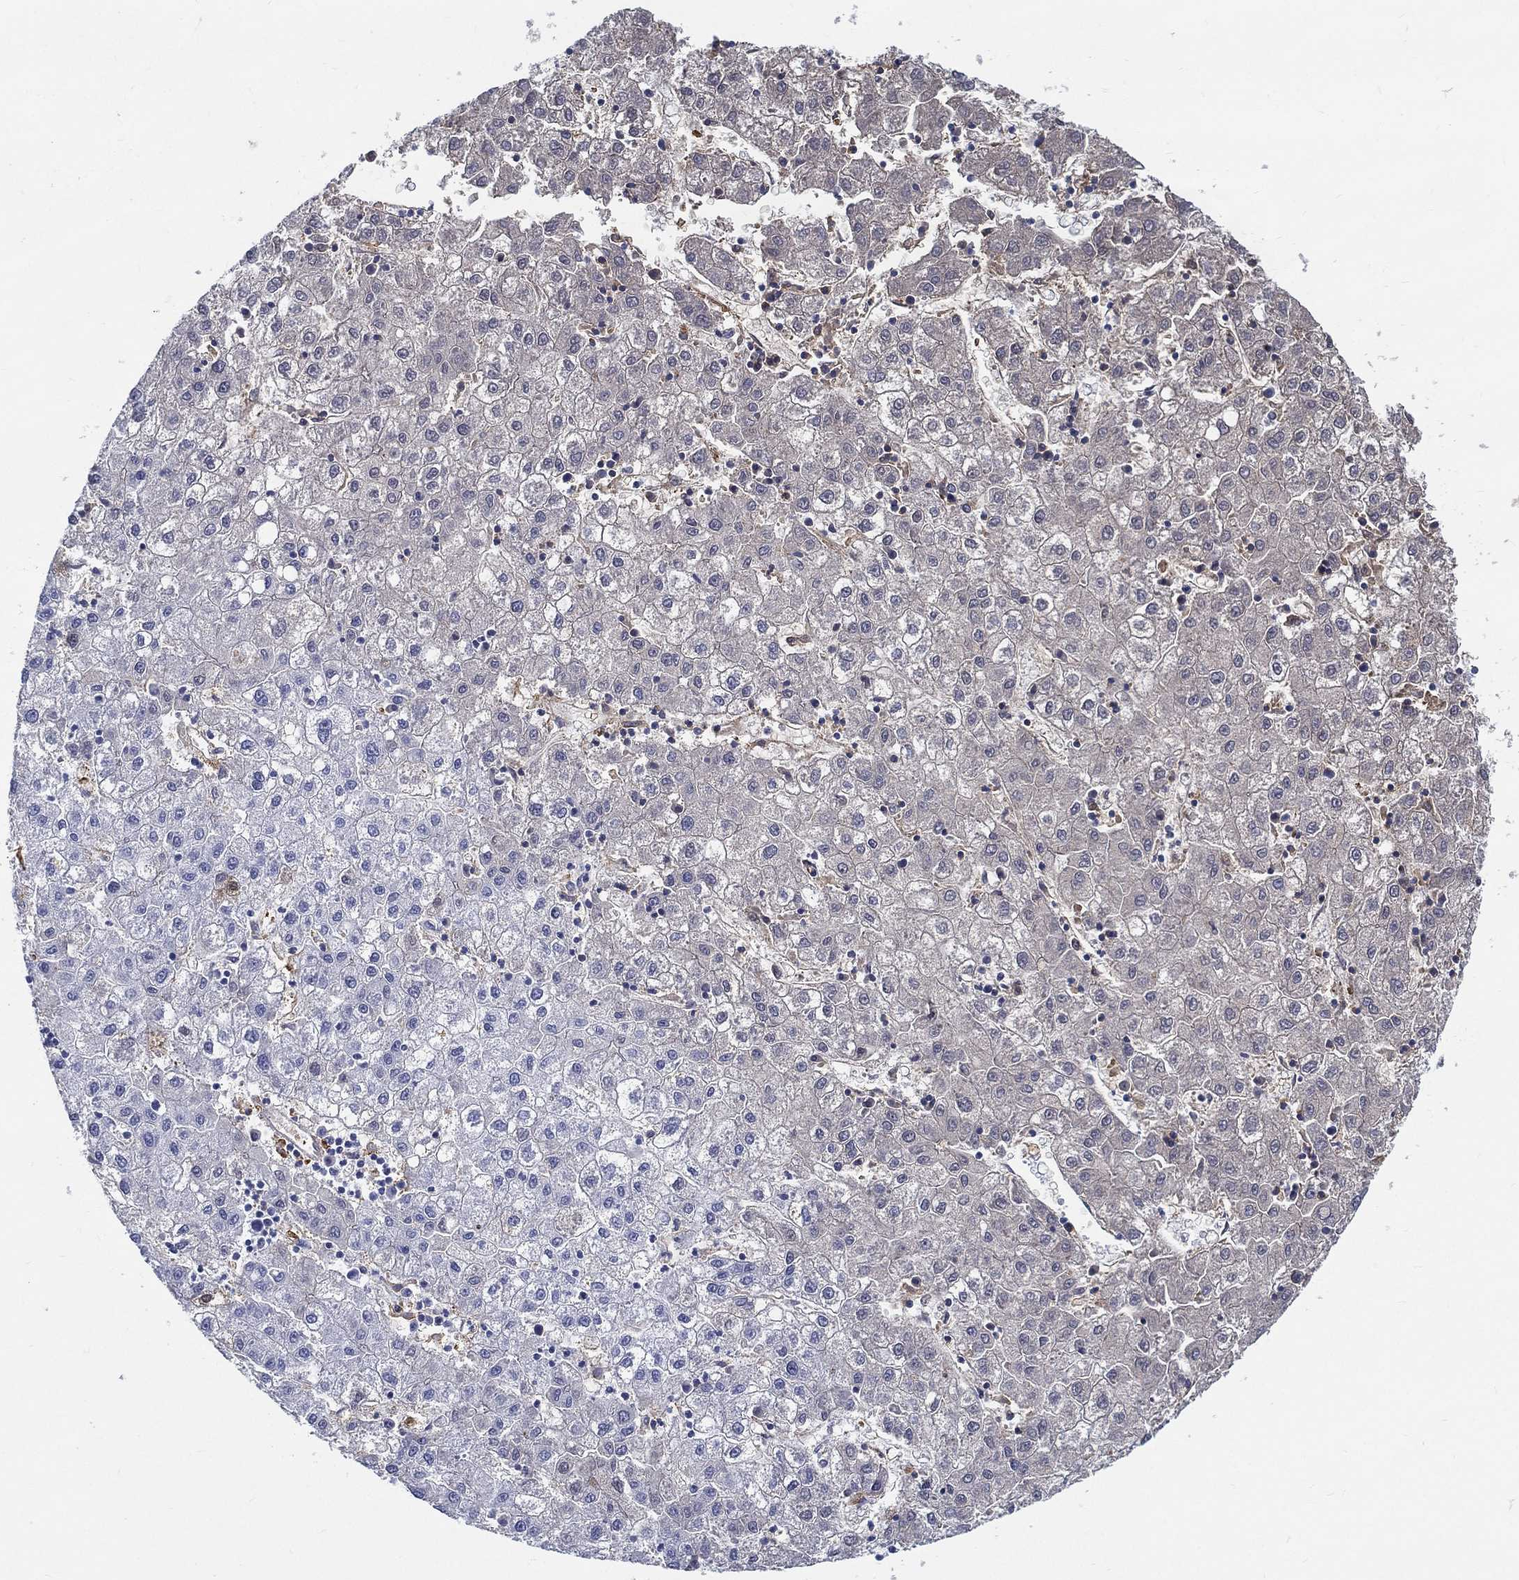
{"staining": {"intensity": "negative", "quantity": "none", "location": "none"}, "tissue": "liver cancer", "cell_type": "Tumor cells", "image_type": "cancer", "snomed": [{"axis": "morphology", "description": "Carcinoma, Hepatocellular, NOS"}, {"axis": "topography", "description": "Liver"}], "caption": "Immunohistochemistry of hepatocellular carcinoma (liver) exhibits no expression in tumor cells. (DAB immunohistochemistry (IHC), high magnification).", "gene": "IFNB1", "patient": {"sex": "male", "age": 72}}